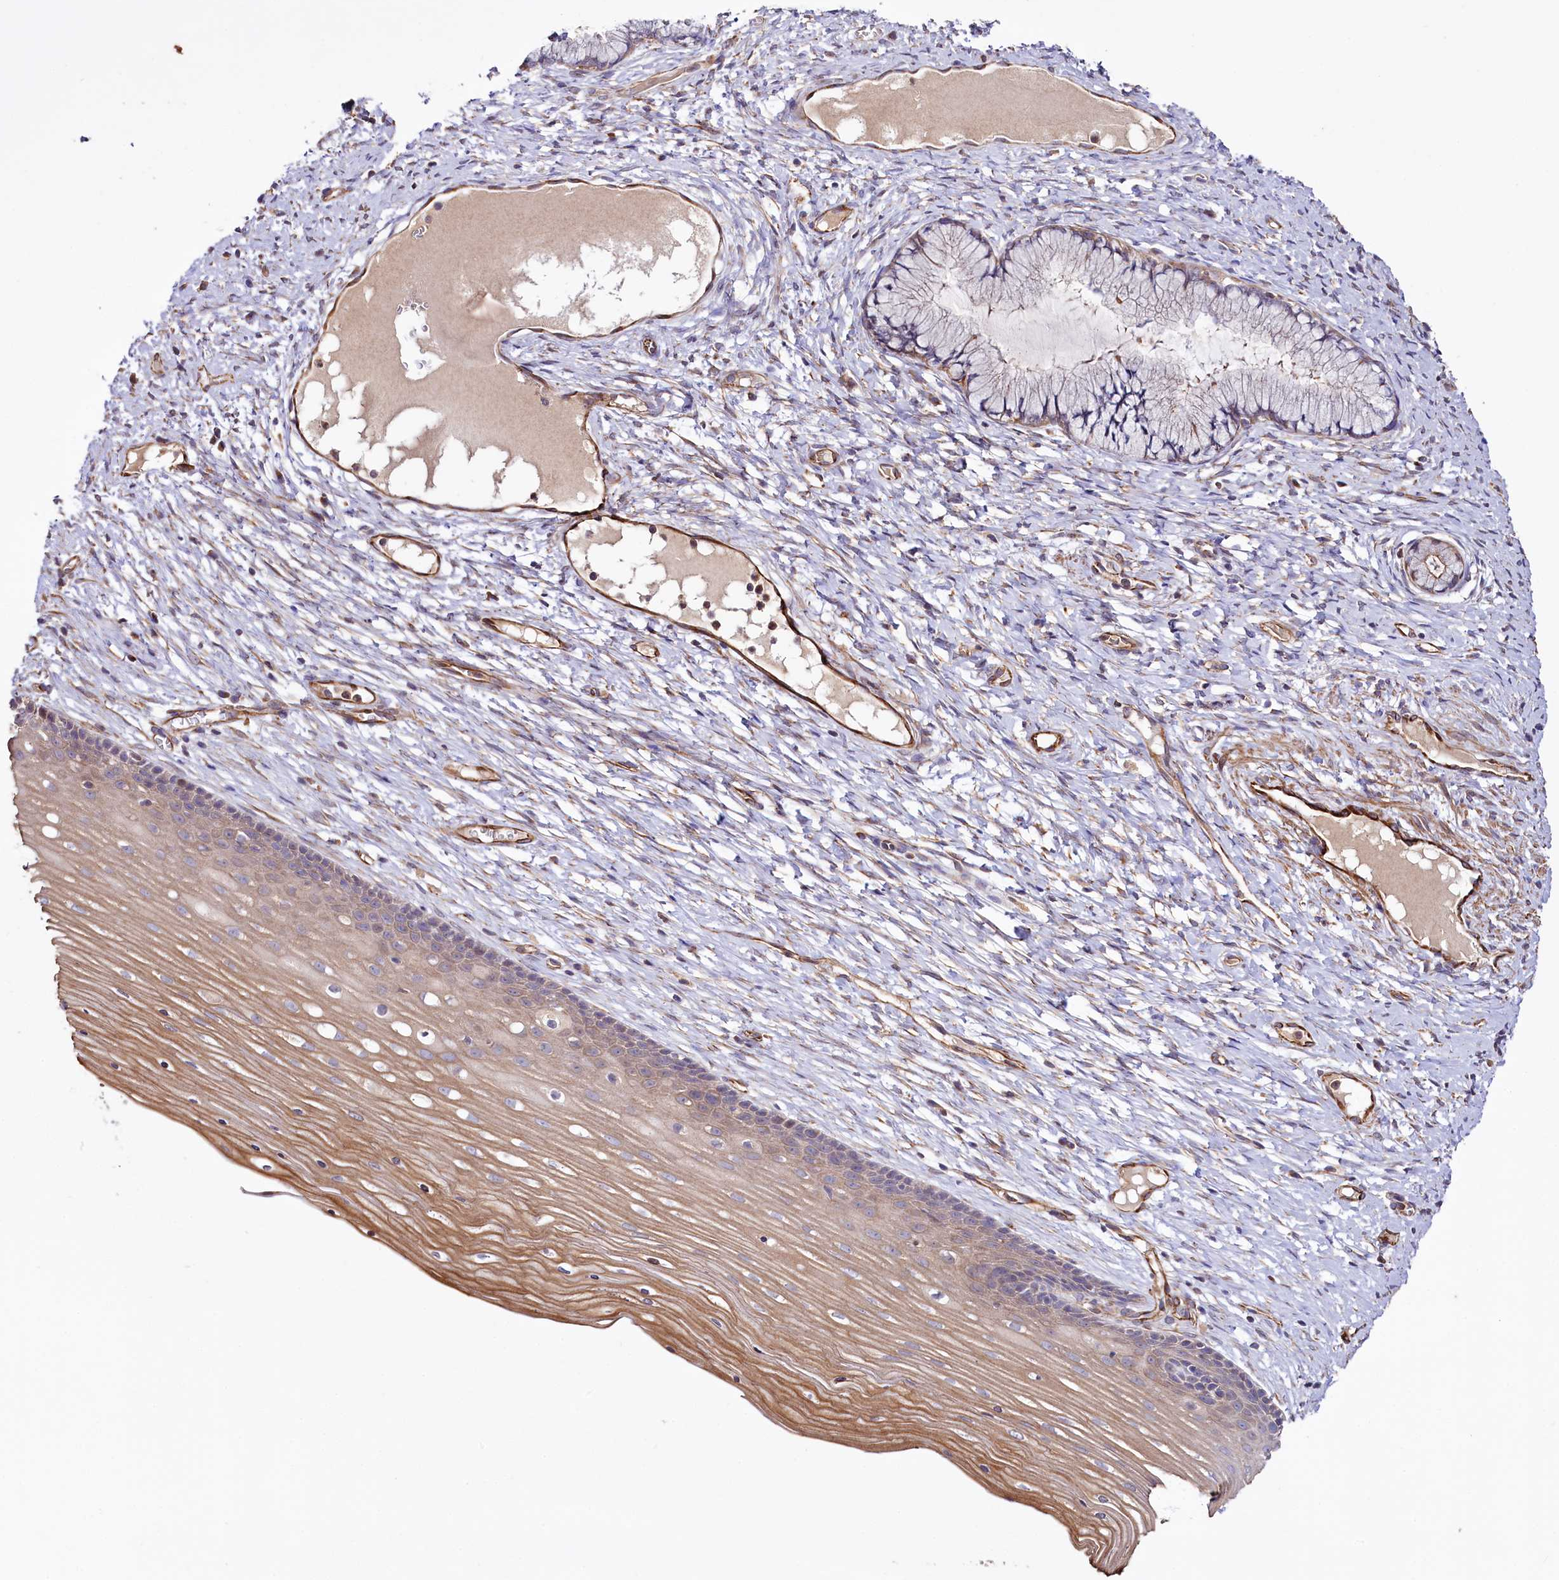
{"staining": {"intensity": "negative", "quantity": "none", "location": "none"}, "tissue": "cervix", "cell_type": "Glandular cells", "image_type": "normal", "snomed": [{"axis": "morphology", "description": "Normal tissue, NOS"}, {"axis": "topography", "description": "Cervix"}], "caption": "This is a photomicrograph of IHC staining of benign cervix, which shows no positivity in glandular cells.", "gene": "TTC12", "patient": {"sex": "female", "age": 42}}